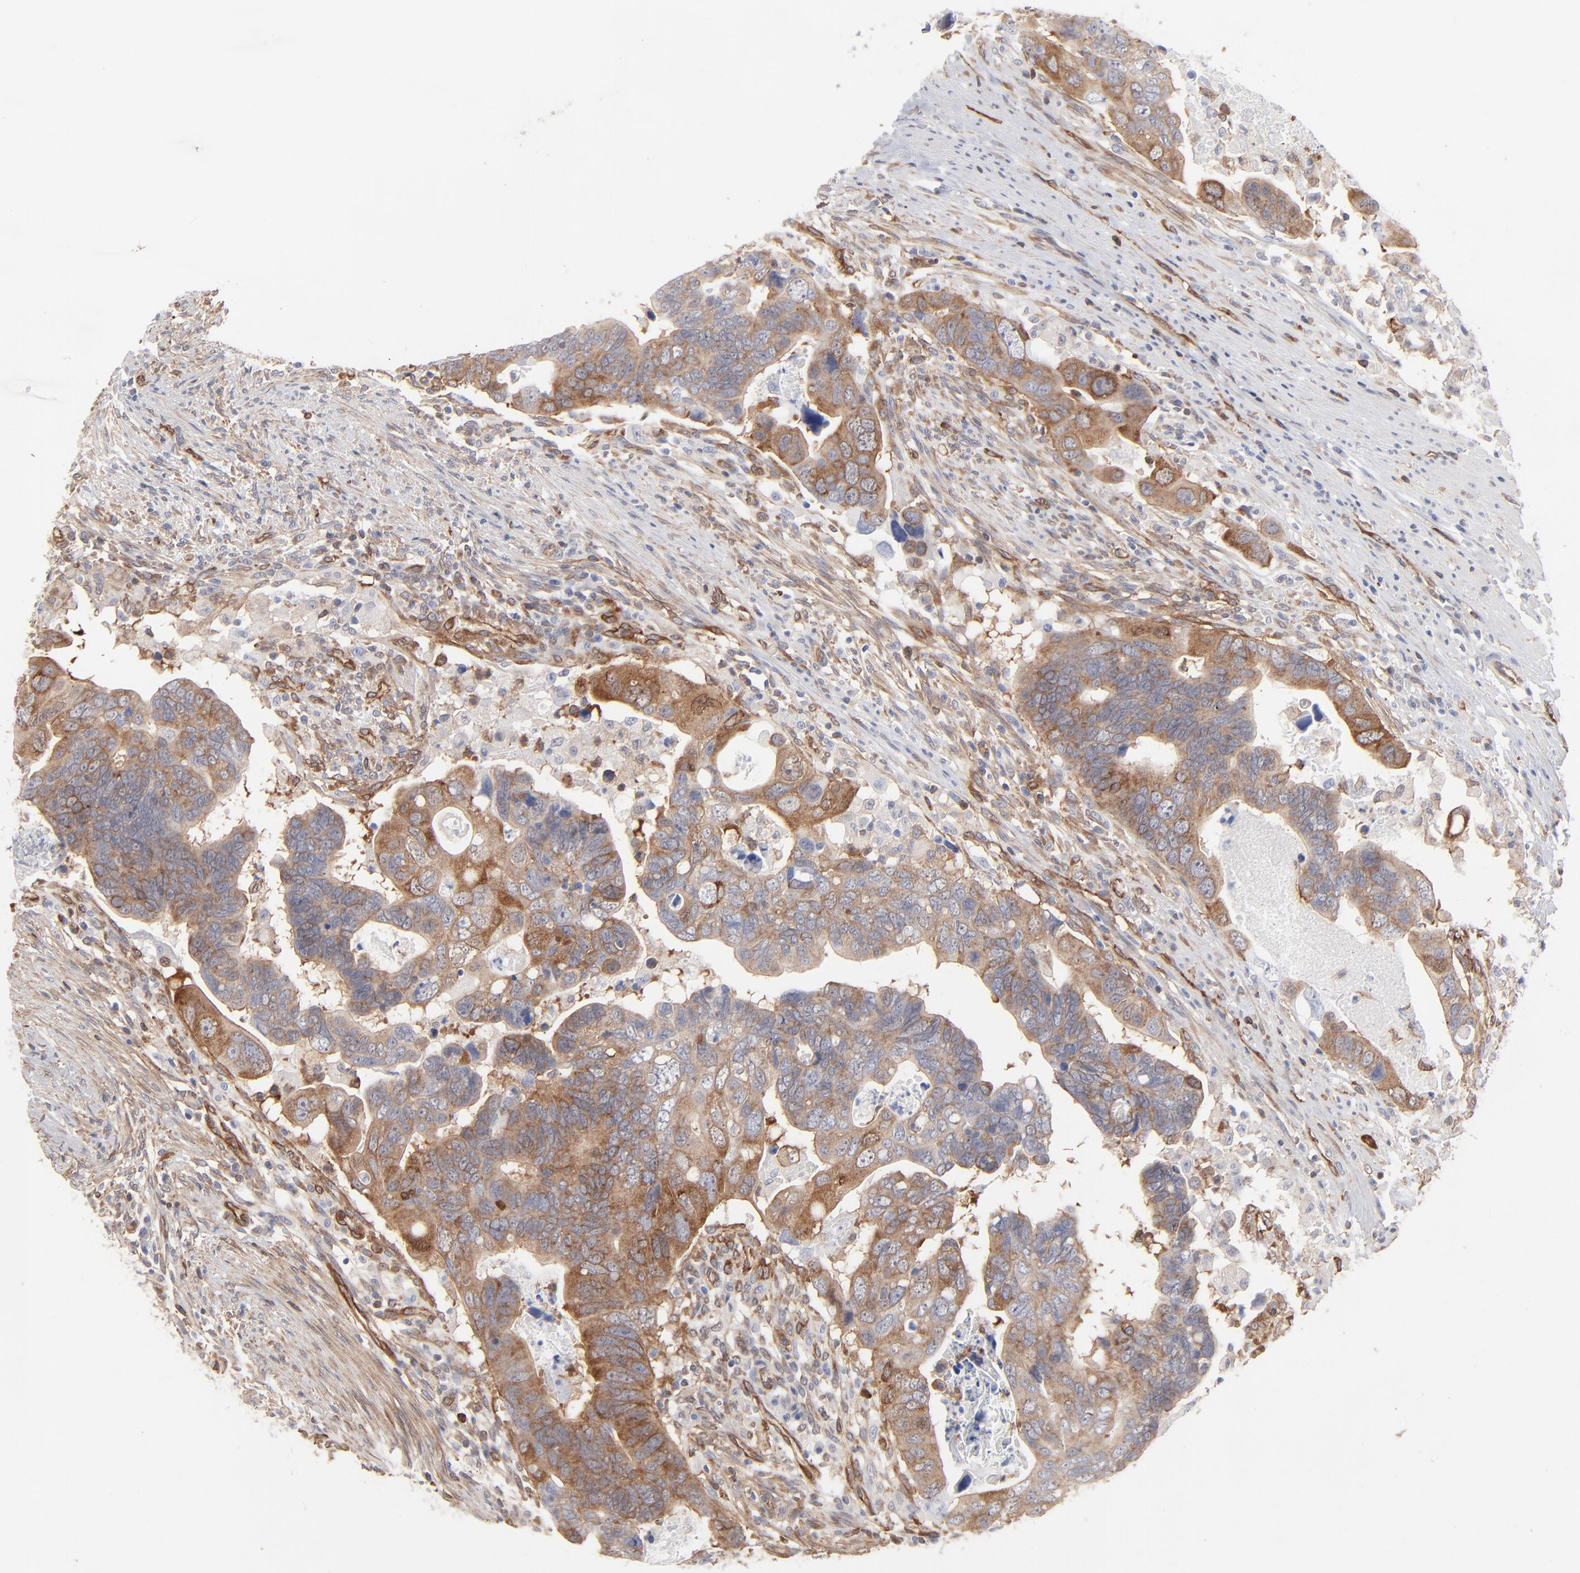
{"staining": {"intensity": "moderate", "quantity": ">75%", "location": "cytoplasmic/membranous"}, "tissue": "colorectal cancer", "cell_type": "Tumor cells", "image_type": "cancer", "snomed": [{"axis": "morphology", "description": "Adenocarcinoma, NOS"}, {"axis": "topography", "description": "Rectum"}], "caption": "The immunohistochemical stain highlights moderate cytoplasmic/membranous positivity in tumor cells of colorectal cancer (adenocarcinoma) tissue. The protein of interest is stained brown, and the nuclei are stained in blue (DAB (3,3'-diaminobenzidine) IHC with brightfield microscopy, high magnification).", "gene": "PXN", "patient": {"sex": "male", "age": 53}}